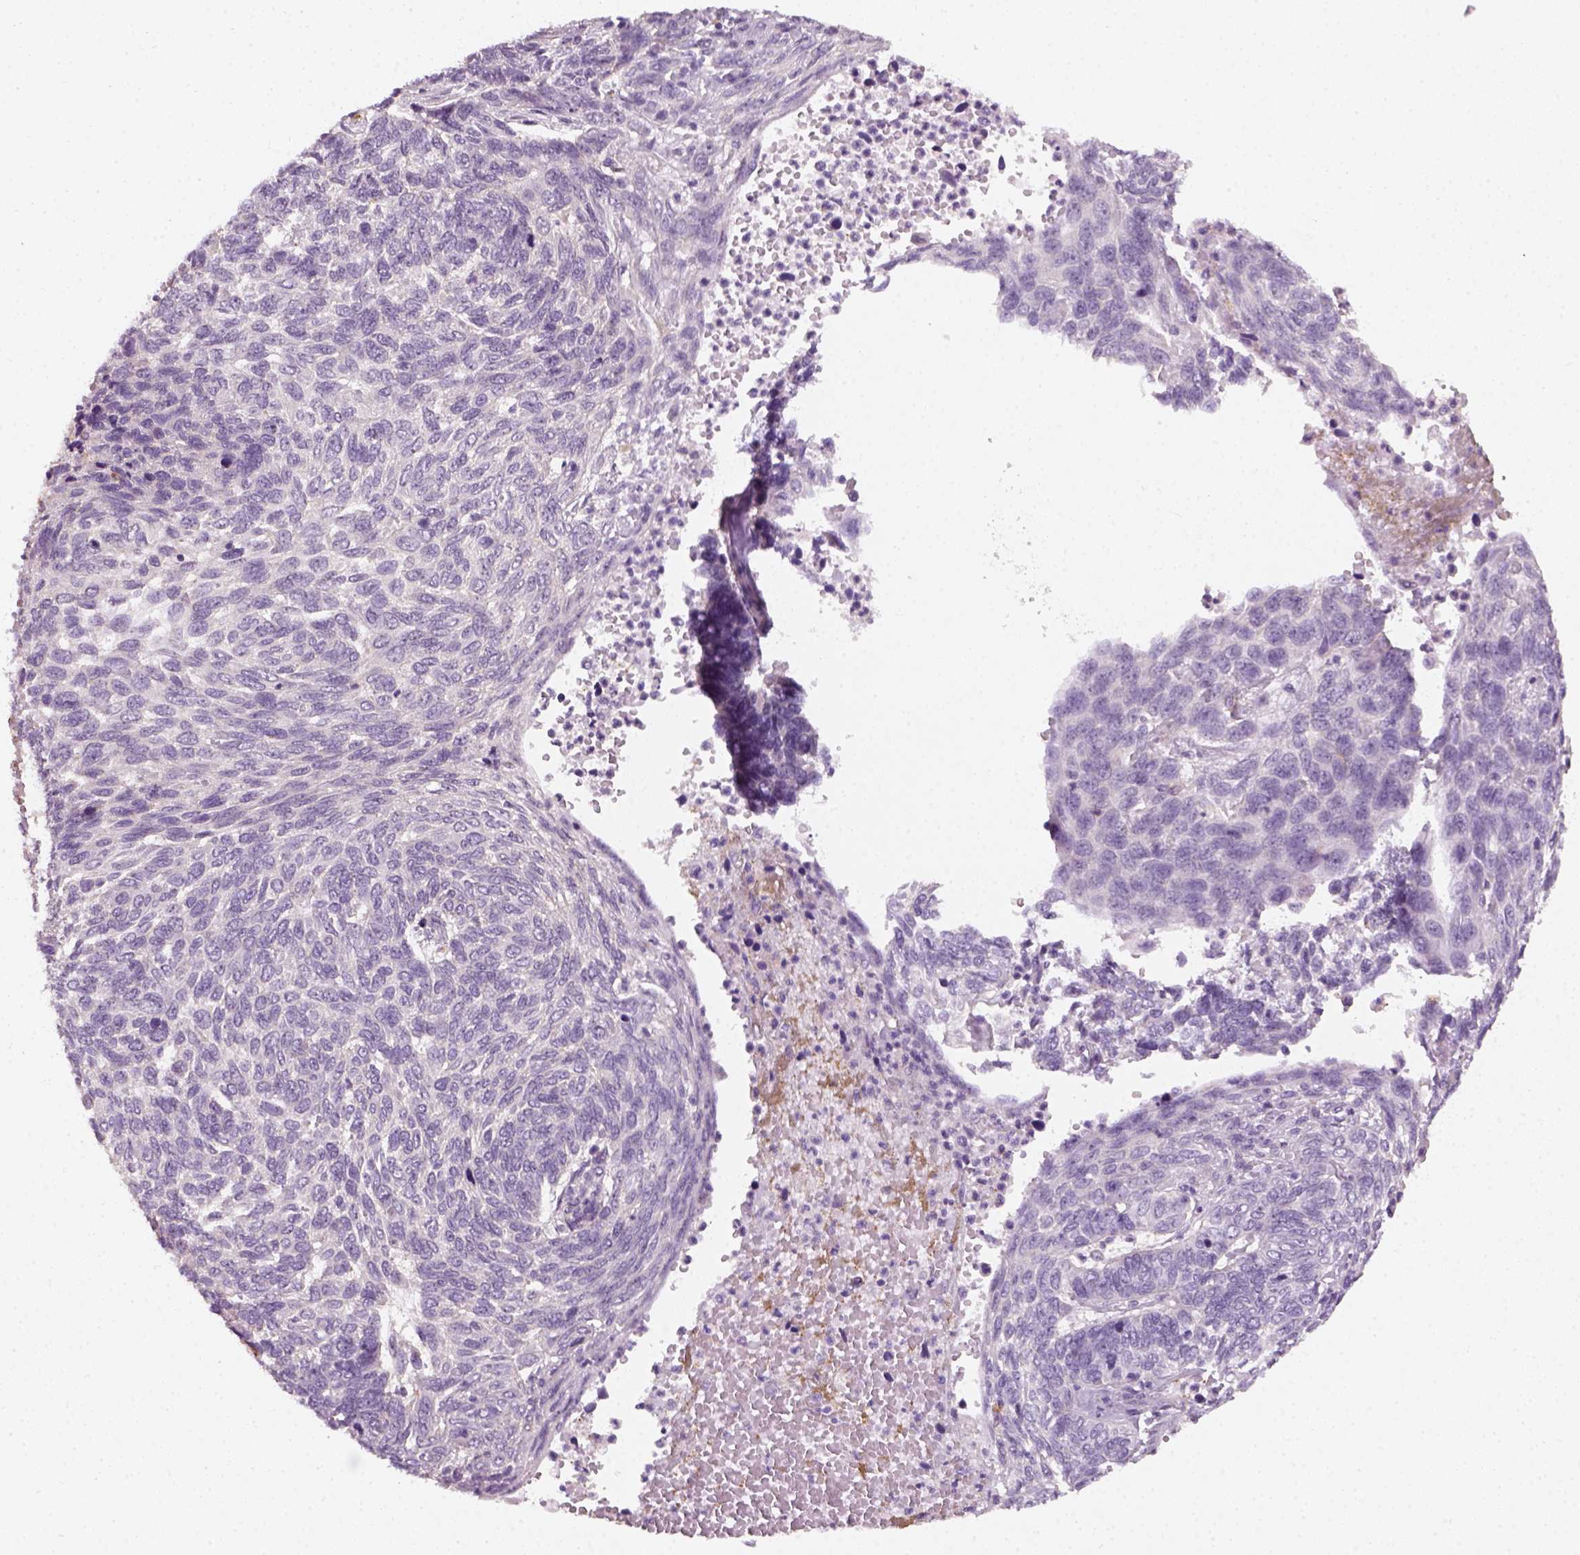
{"staining": {"intensity": "negative", "quantity": "none", "location": "none"}, "tissue": "skin cancer", "cell_type": "Tumor cells", "image_type": "cancer", "snomed": [{"axis": "morphology", "description": "Basal cell carcinoma"}, {"axis": "topography", "description": "Skin"}], "caption": "This photomicrograph is of skin cancer (basal cell carcinoma) stained with IHC to label a protein in brown with the nuclei are counter-stained blue. There is no staining in tumor cells.", "gene": "FAM163B", "patient": {"sex": "female", "age": 65}}